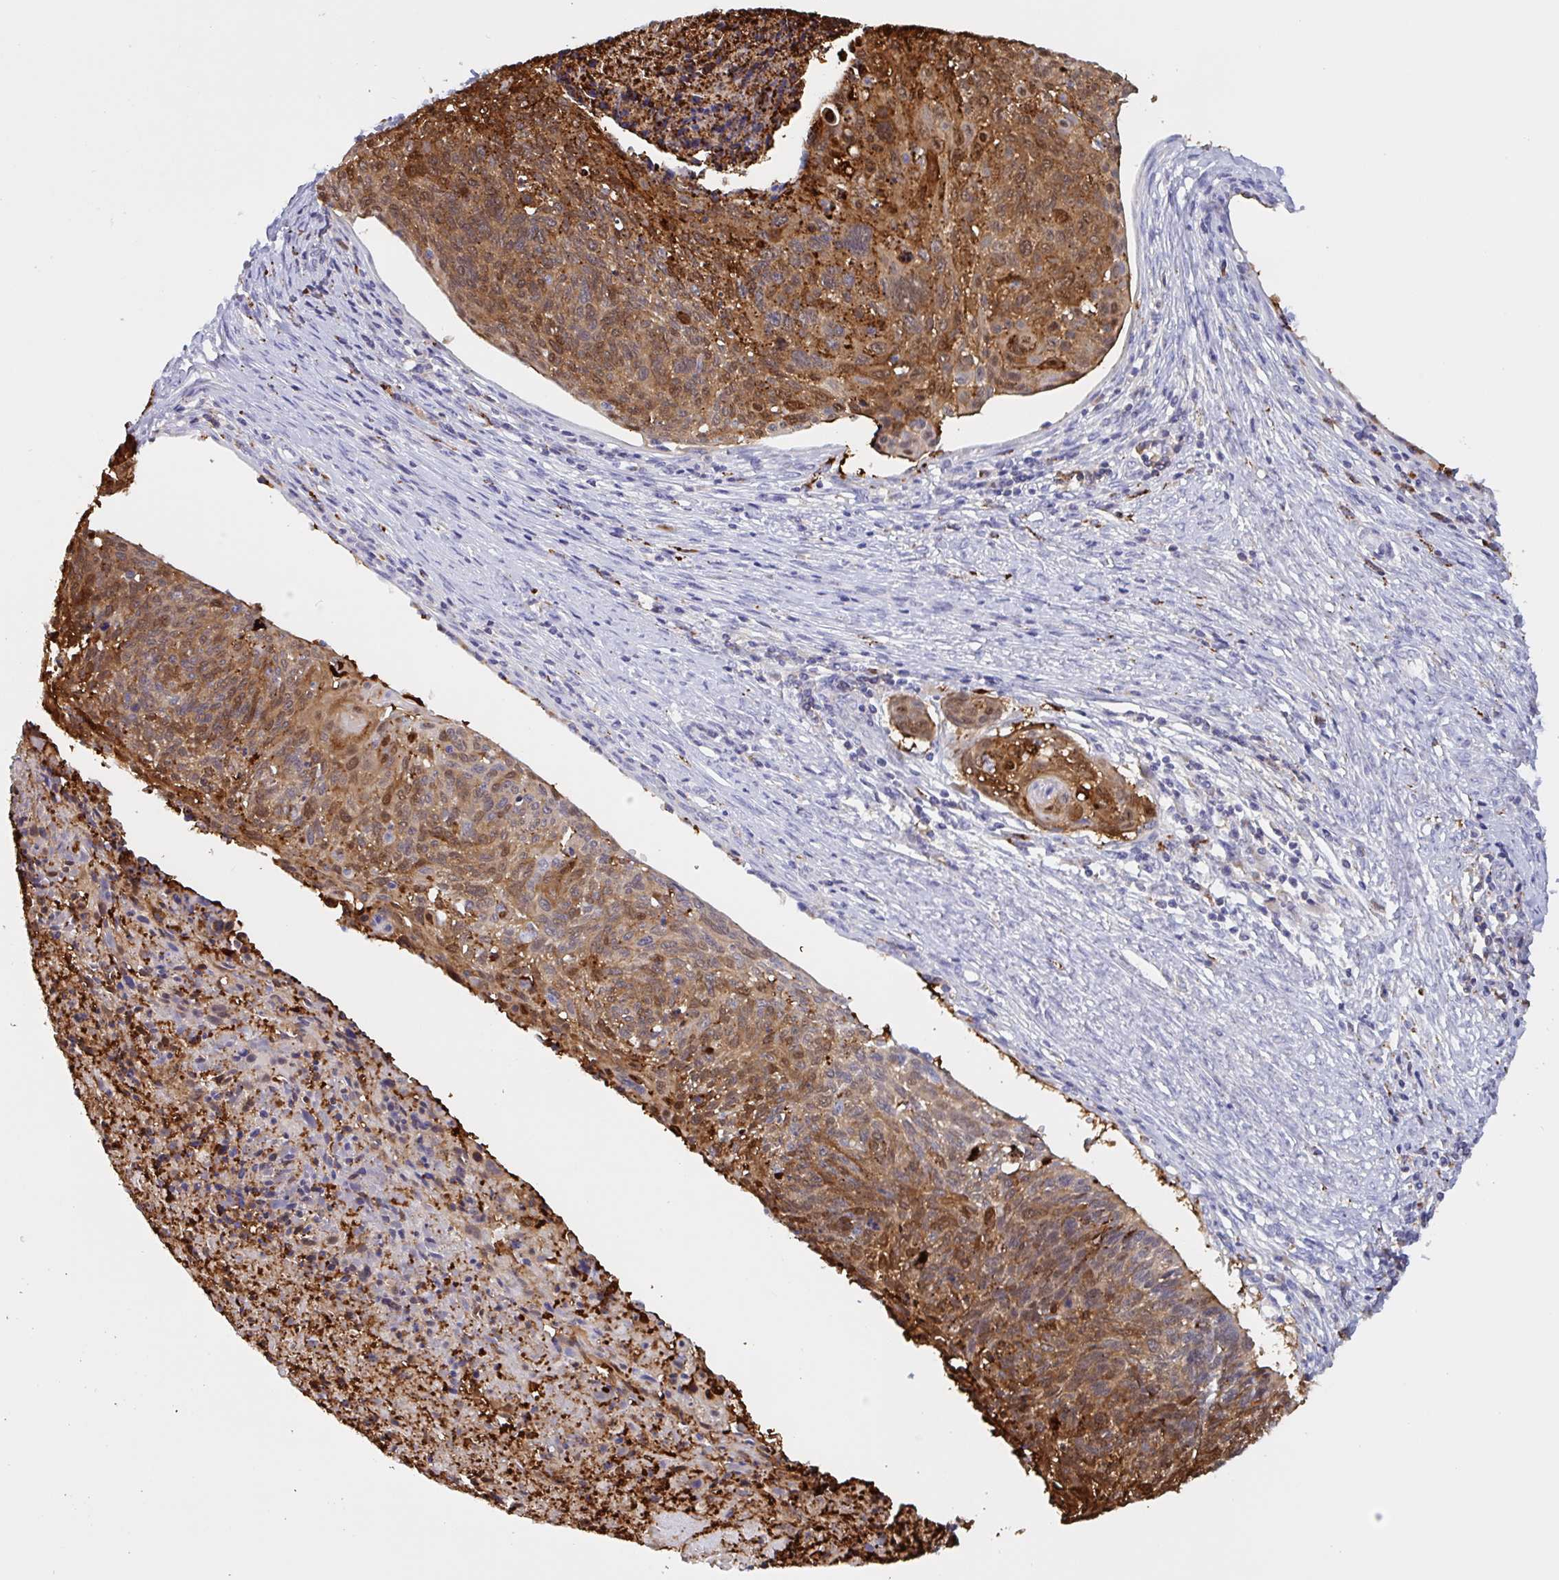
{"staining": {"intensity": "moderate", "quantity": ">75%", "location": "cytoplasmic/membranous"}, "tissue": "cervical cancer", "cell_type": "Tumor cells", "image_type": "cancer", "snomed": [{"axis": "morphology", "description": "Squamous cell carcinoma, NOS"}, {"axis": "topography", "description": "Cervix"}], "caption": "Protein analysis of cervical squamous cell carcinoma tissue shows moderate cytoplasmic/membranous expression in approximately >75% of tumor cells.", "gene": "SERPINB13", "patient": {"sex": "female", "age": 49}}